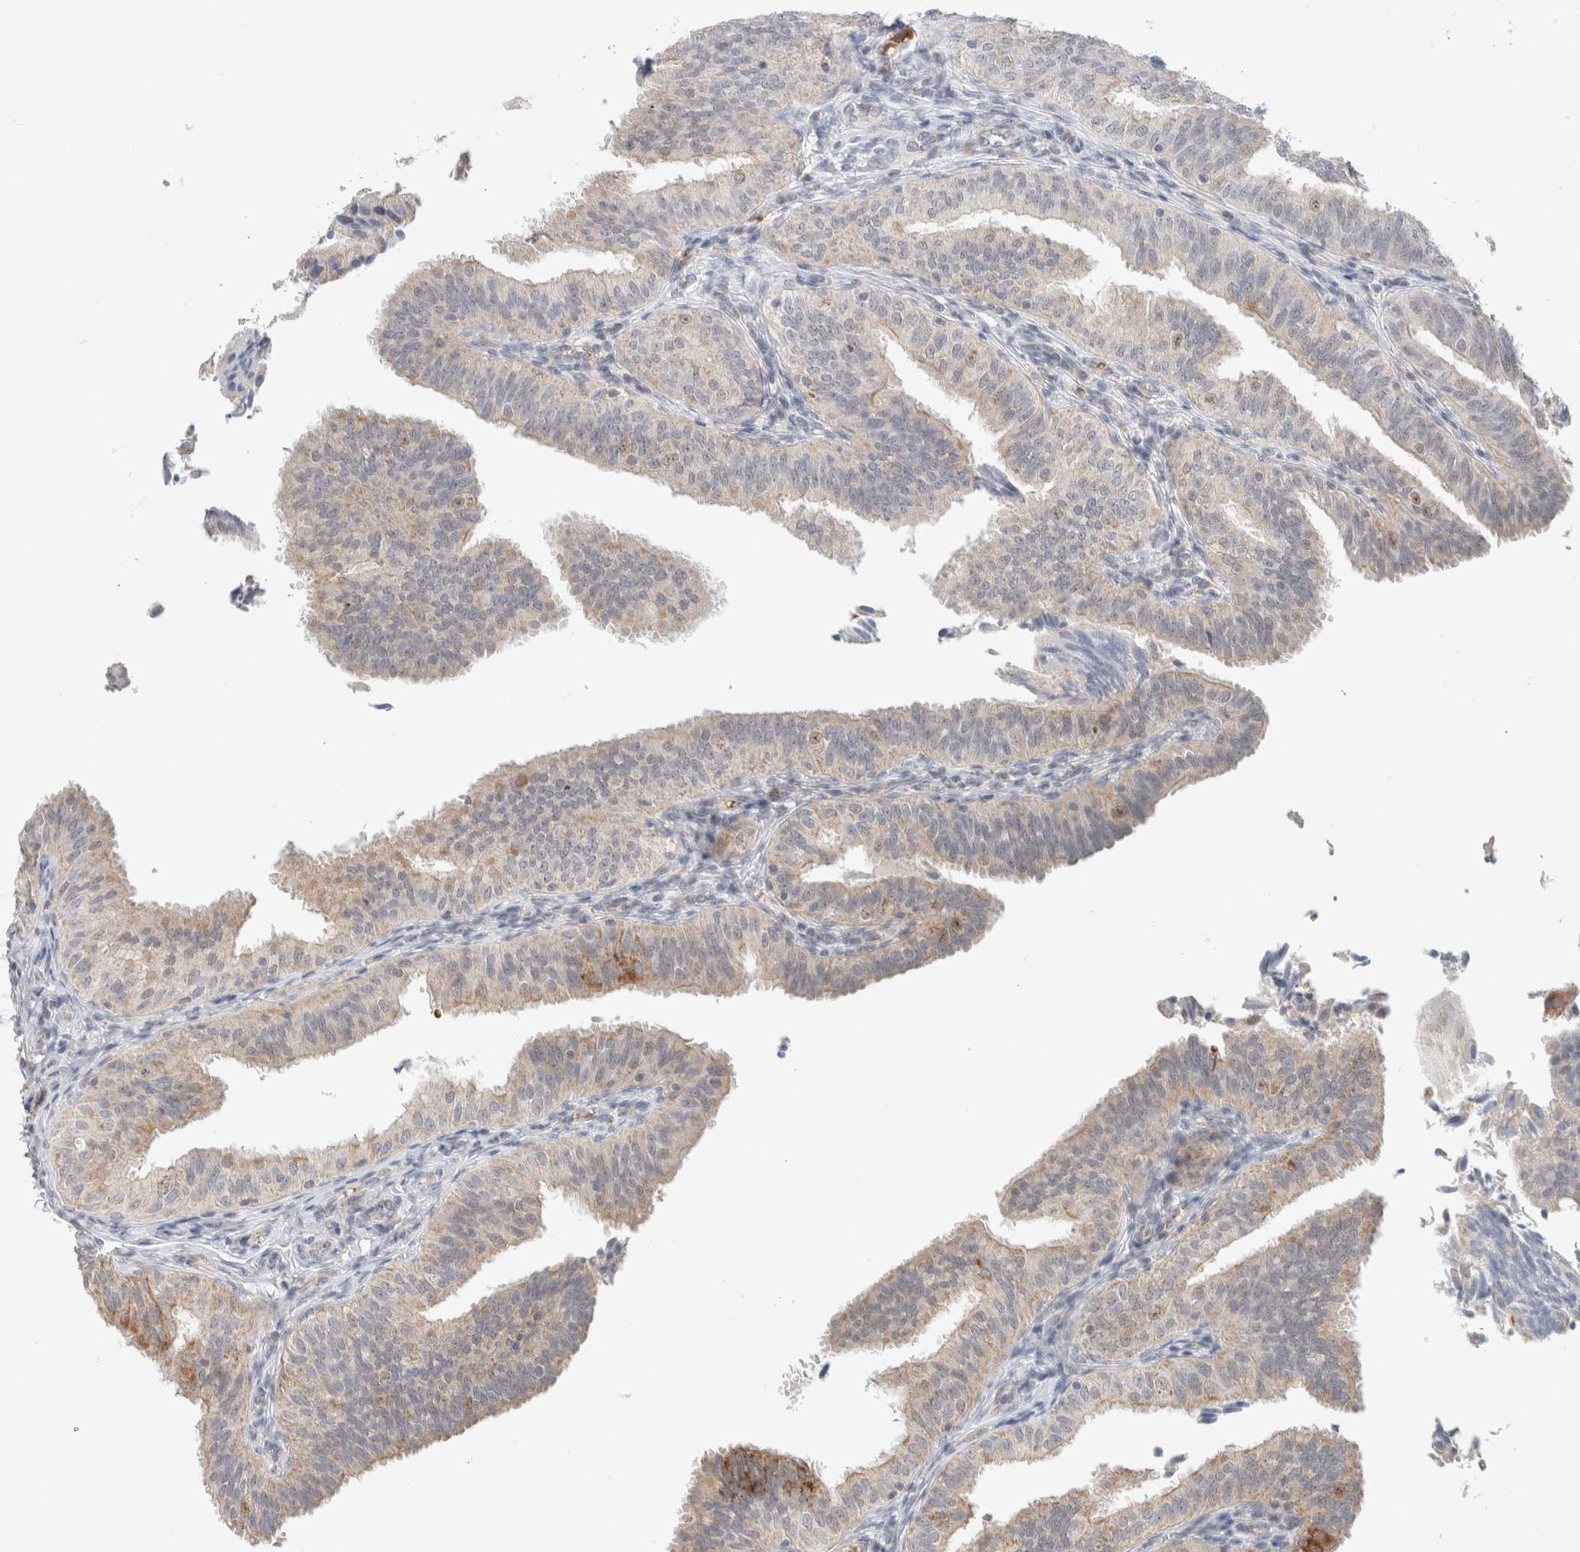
{"staining": {"intensity": "moderate", "quantity": "<25%", "location": "cytoplasmic/membranous"}, "tissue": "fallopian tube", "cell_type": "Glandular cells", "image_type": "normal", "snomed": [{"axis": "morphology", "description": "Normal tissue, NOS"}, {"axis": "topography", "description": "Fallopian tube"}], "caption": "Approximately <25% of glandular cells in unremarkable fallopian tube demonstrate moderate cytoplasmic/membranous protein positivity as visualized by brown immunohistochemical staining.", "gene": "MRM3", "patient": {"sex": "female", "age": 35}}